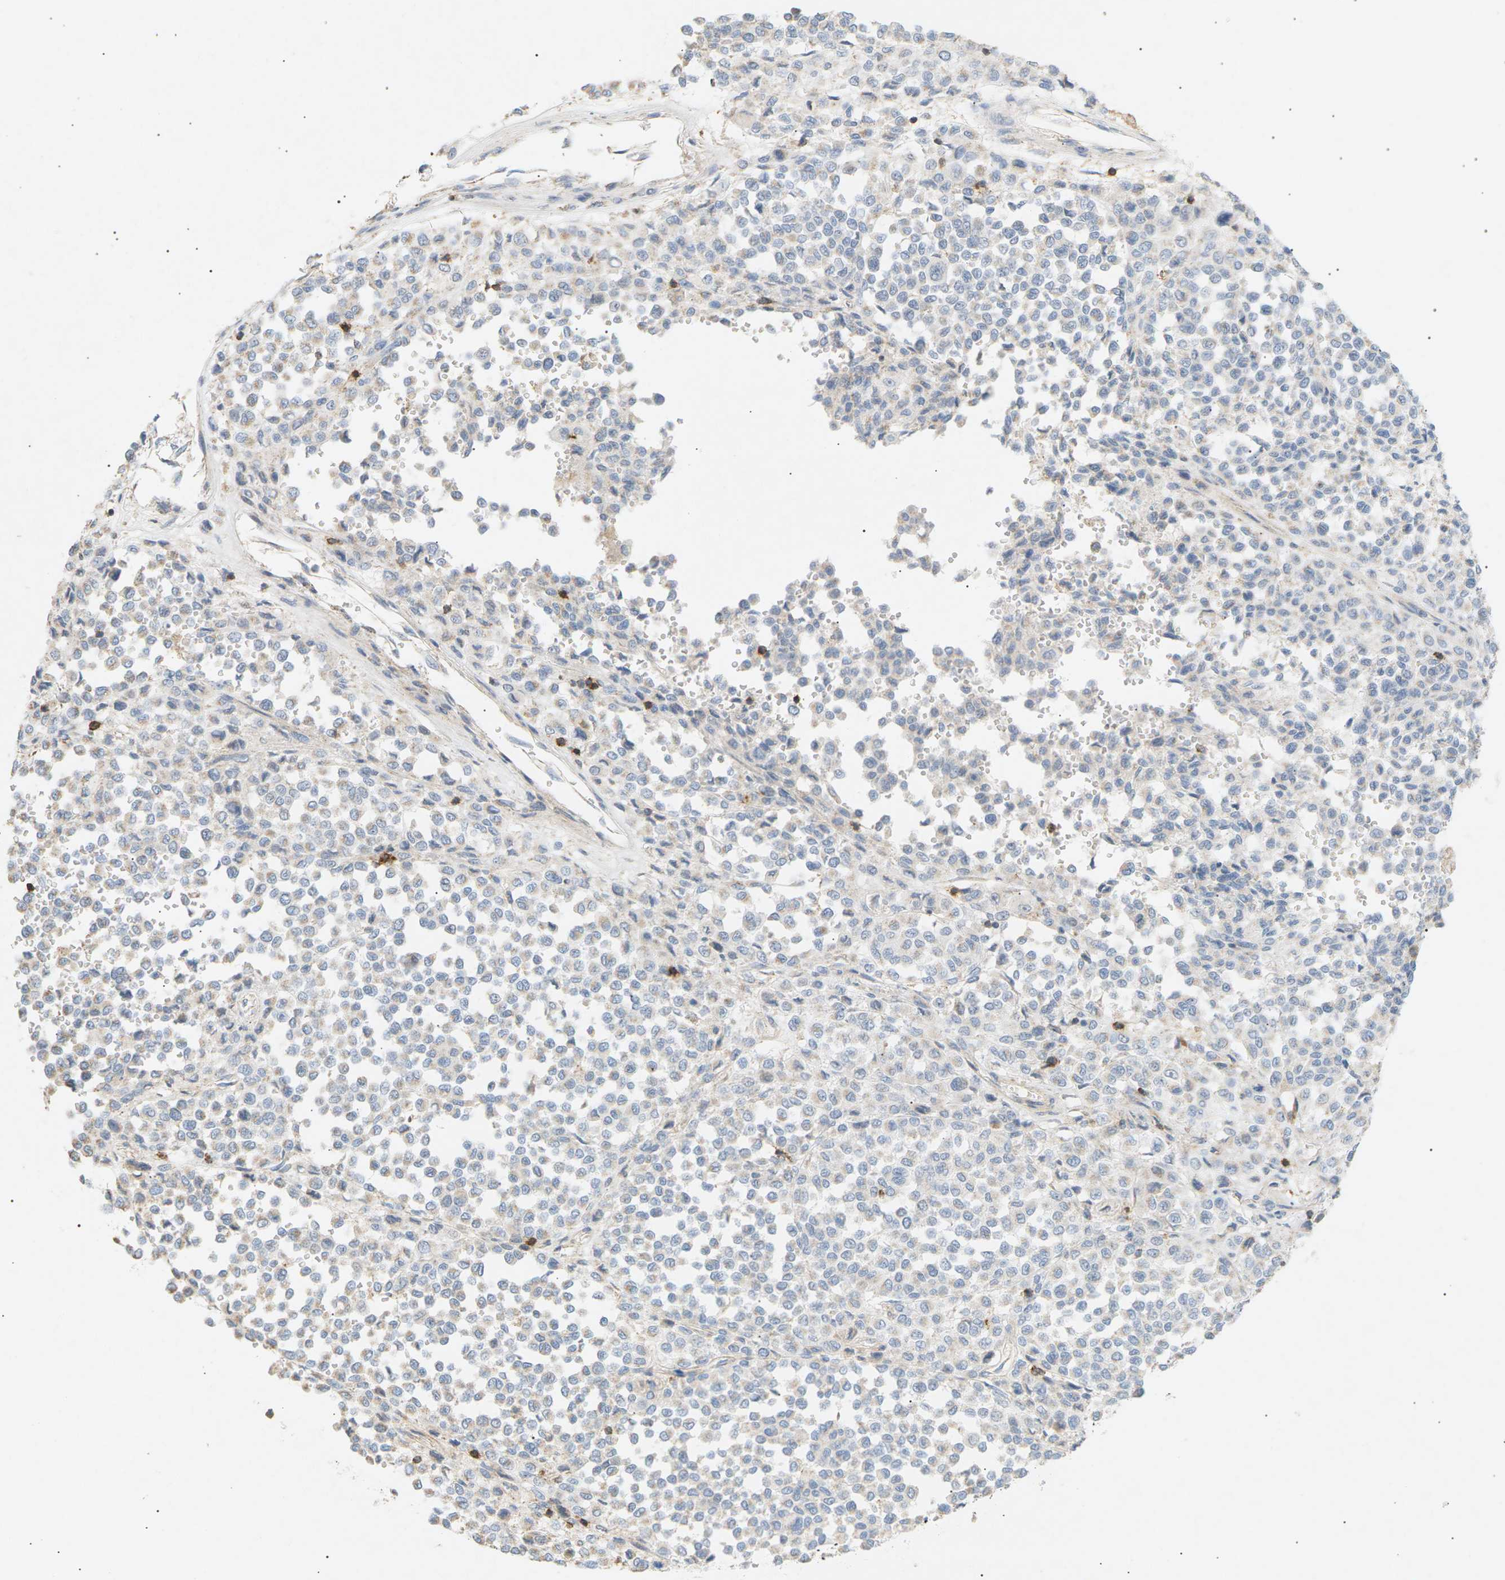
{"staining": {"intensity": "negative", "quantity": "none", "location": "none"}, "tissue": "melanoma", "cell_type": "Tumor cells", "image_type": "cancer", "snomed": [{"axis": "morphology", "description": "Malignant melanoma, Metastatic site"}, {"axis": "topography", "description": "Pancreas"}], "caption": "The immunohistochemistry image has no significant expression in tumor cells of malignant melanoma (metastatic site) tissue. (Brightfield microscopy of DAB (3,3'-diaminobenzidine) IHC at high magnification).", "gene": "LIME1", "patient": {"sex": "female", "age": 30}}